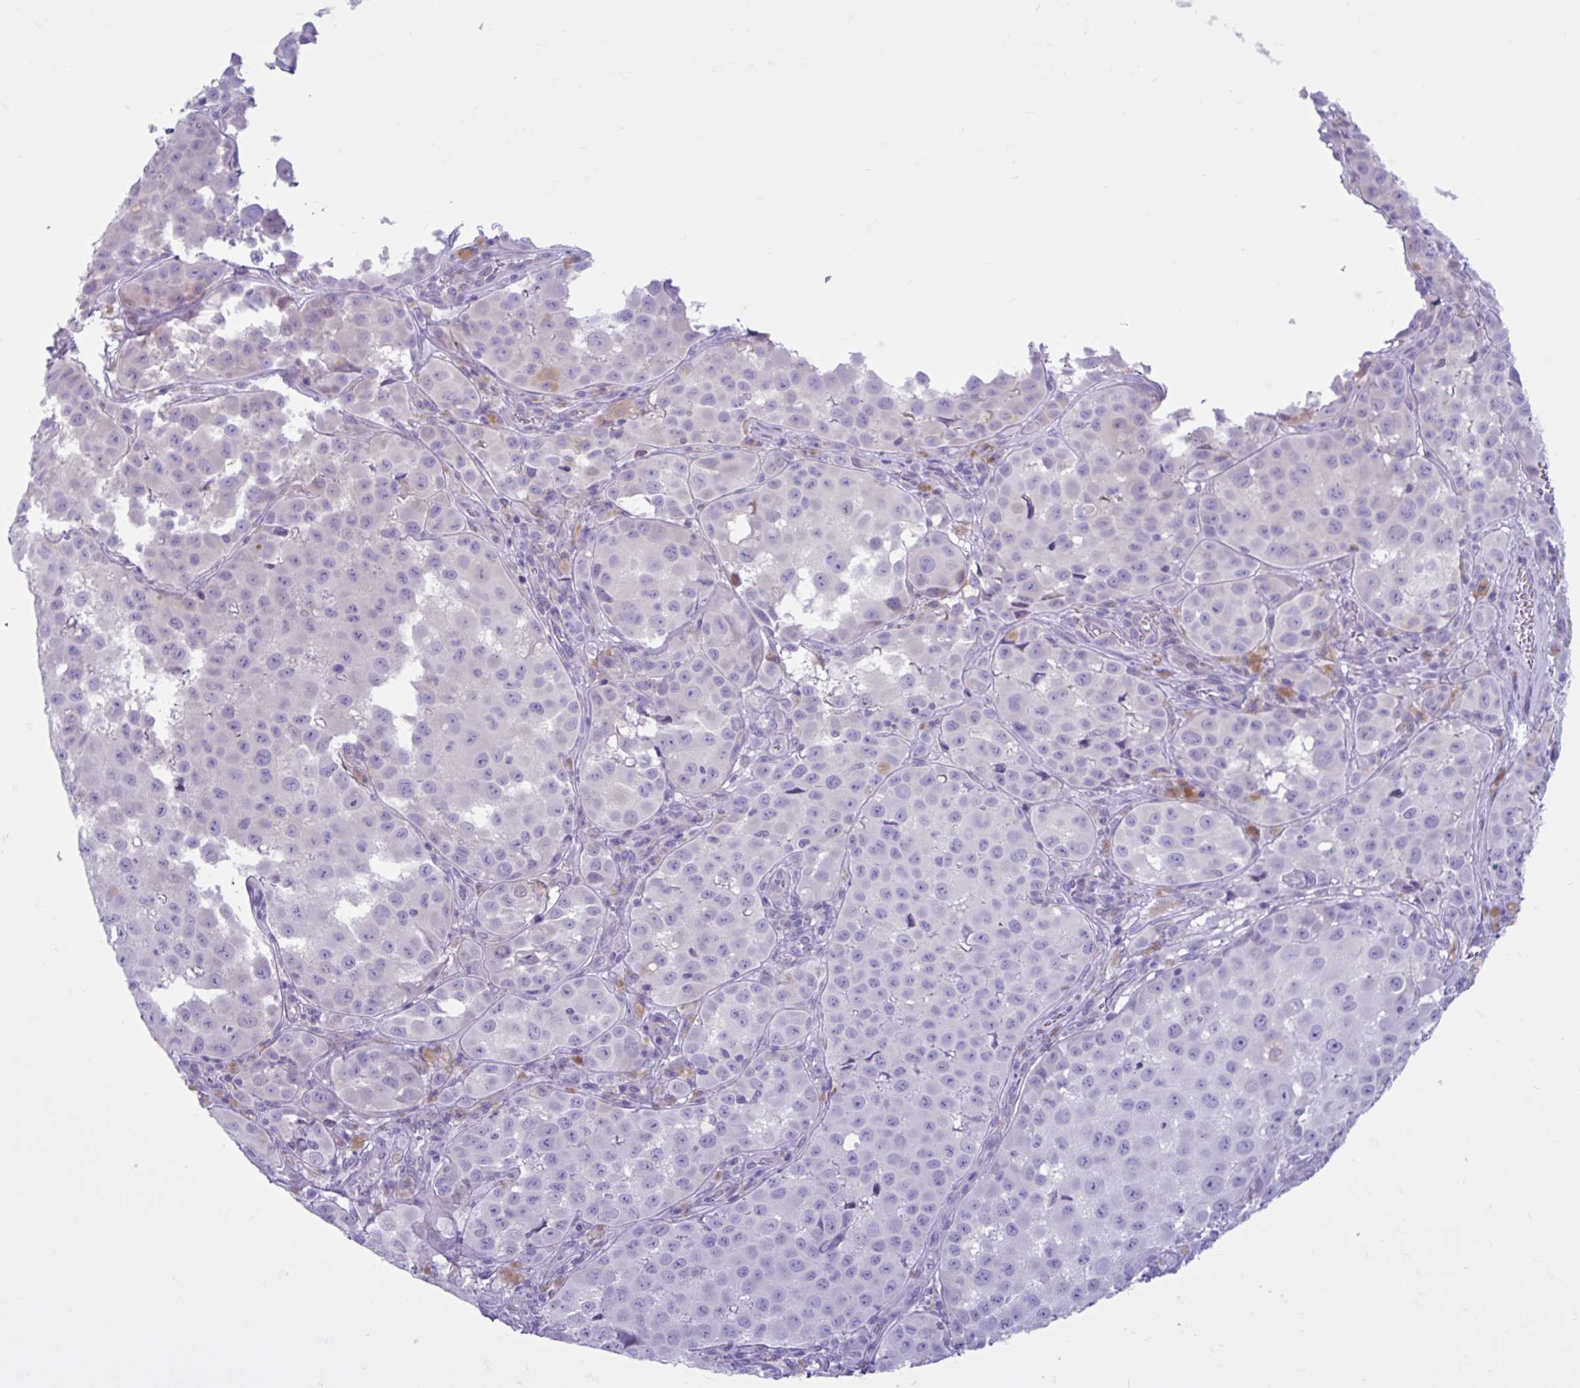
{"staining": {"intensity": "negative", "quantity": "none", "location": "none"}, "tissue": "melanoma", "cell_type": "Tumor cells", "image_type": "cancer", "snomed": [{"axis": "morphology", "description": "Malignant melanoma, NOS"}, {"axis": "topography", "description": "Skin"}], "caption": "Immunohistochemical staining of melanoma displays no significant positivity in tumor cells.", "gene": "FAM153A", "patient": {"sex": "male", "age": 64}}